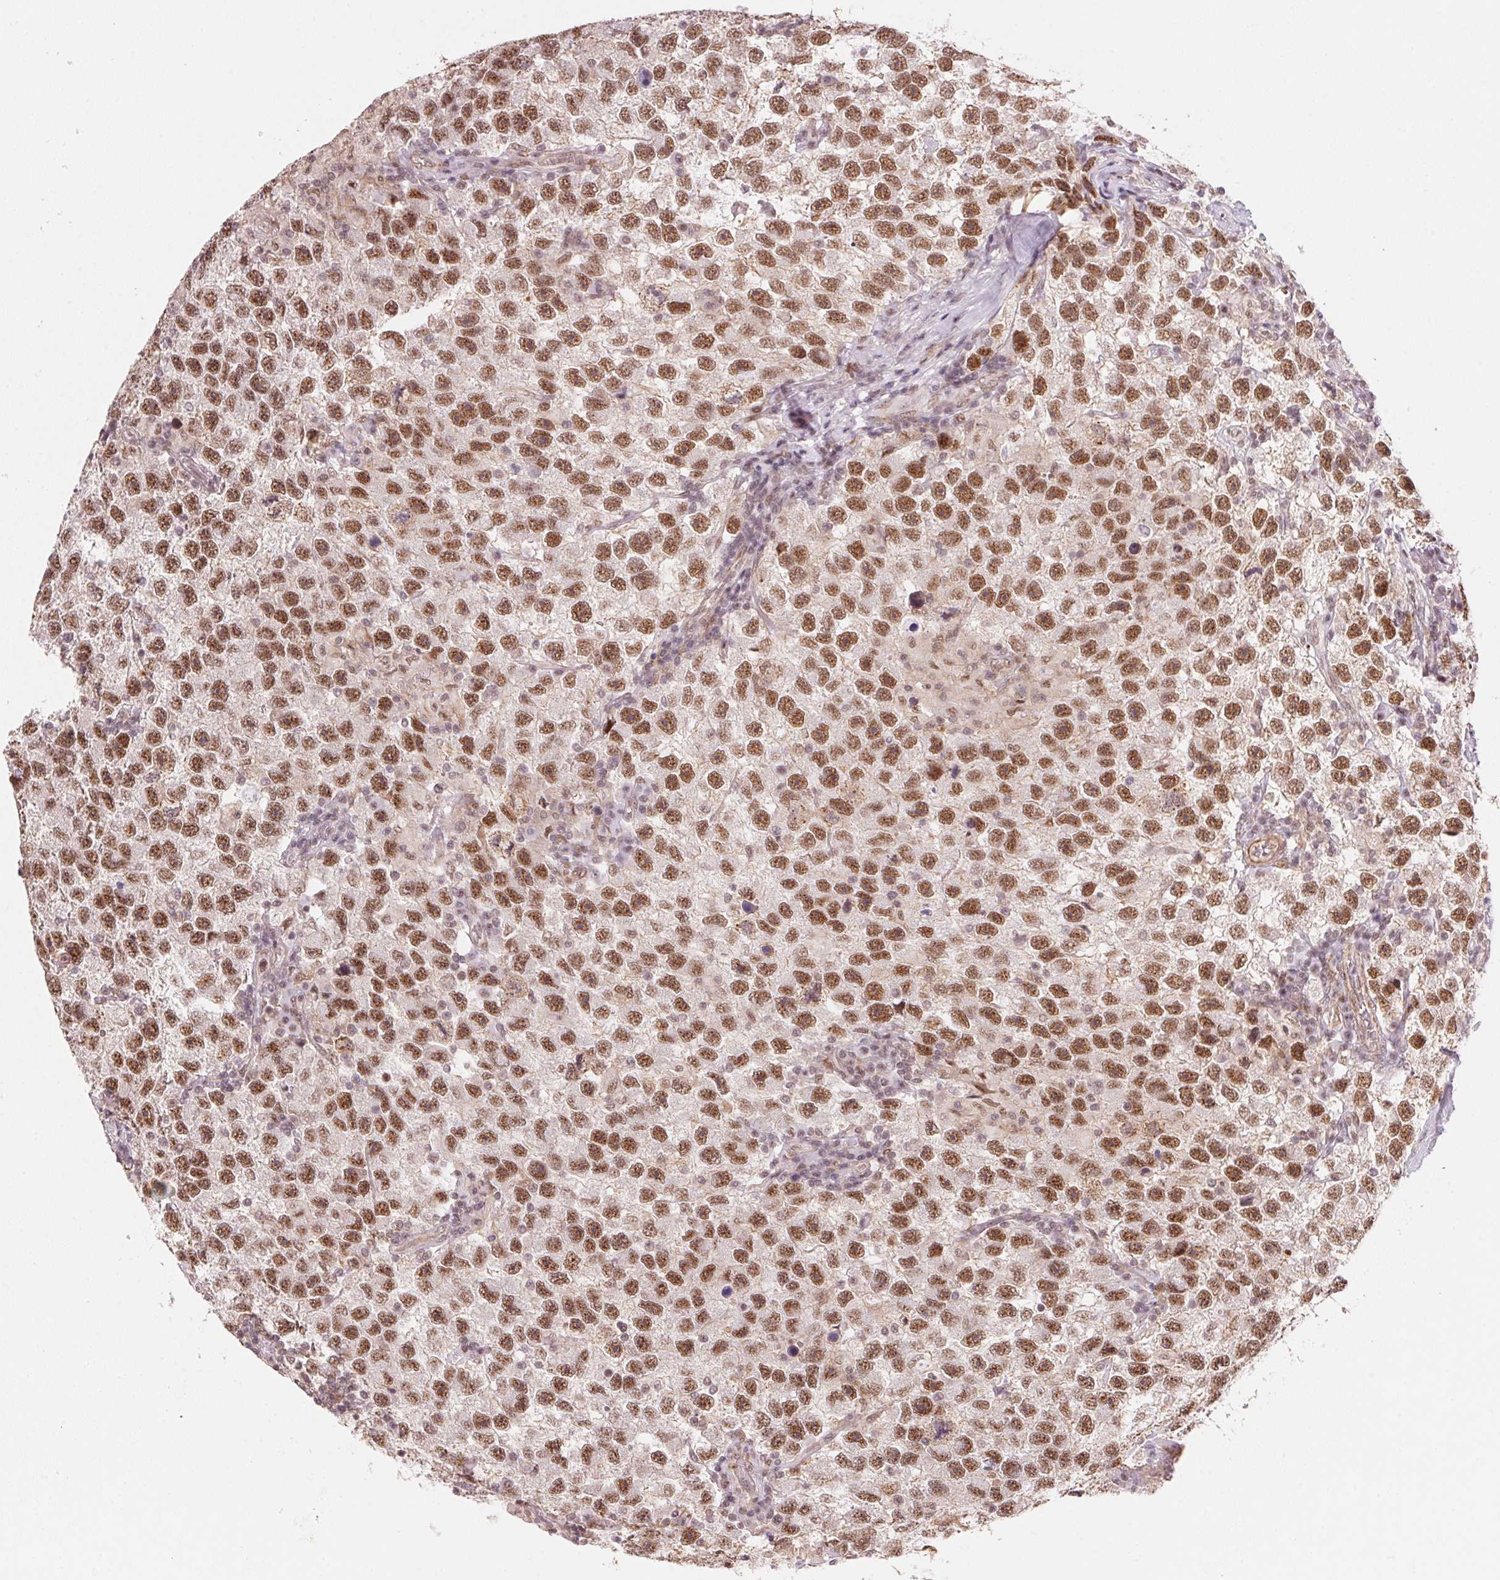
{"staining": {"intensity": "moderate", "quantity": ">75%", "location": "nuclear"}, "tissue": "testis cancer", "cell_type": "Tumor cells", "image_type": "cancer", "snomed": [{"axis": "morphology", "description": "Seminoma, NOS"}, {"axis": "topography", "description": "Testis"}], "caption": "This is an image of IHC staining of testis cancer, which shows moderate expression in the nuclear of tumor cells.", "gene": "HNRNPDL", "patient": {"sex": "male", "age": 26}}